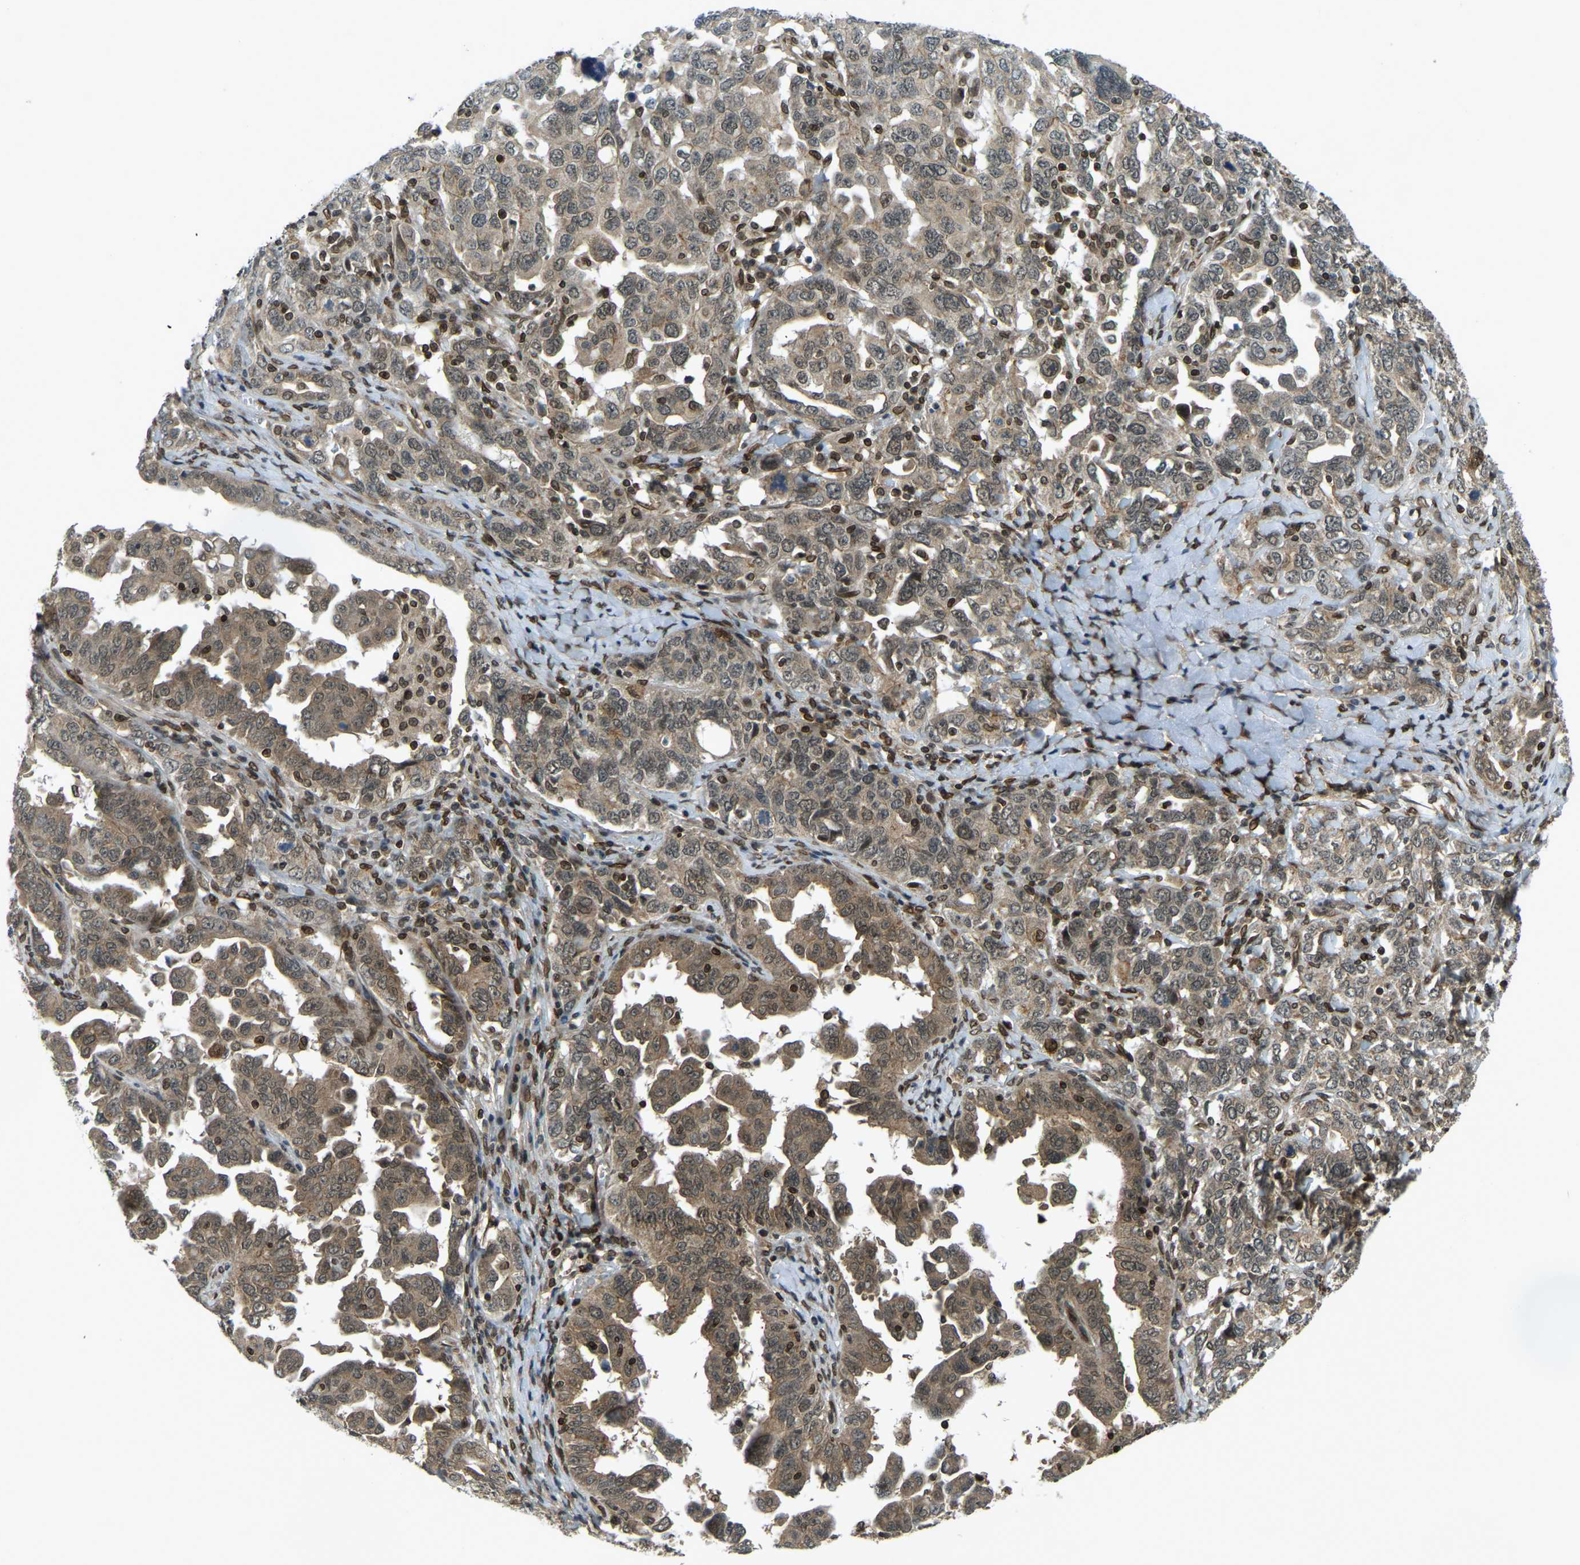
{"staining": {"intensity": "weak", "quantity": ">75%", "location": "cytoplasmic/membranous"}, "tissue": "ovarian cancer", "cell_type": "Tumor cells", "image_type": "cancer", "snomed": [{"axis": "morphology", "description": "Carcinoma, endometroid"}, {"axis": "topography", "description": "Ovary"}], "caption": "Ovarian cancer stained for a protein exhibits weak cytoplasmic/membranous positivity in tumor cells. The staining was performed using DAB, with brown indicating positive protein expression. Nuclei are stained blue with hematoxylin.", "gene": "SYNE1", "patient": {"sex": "female", "age": 62}}